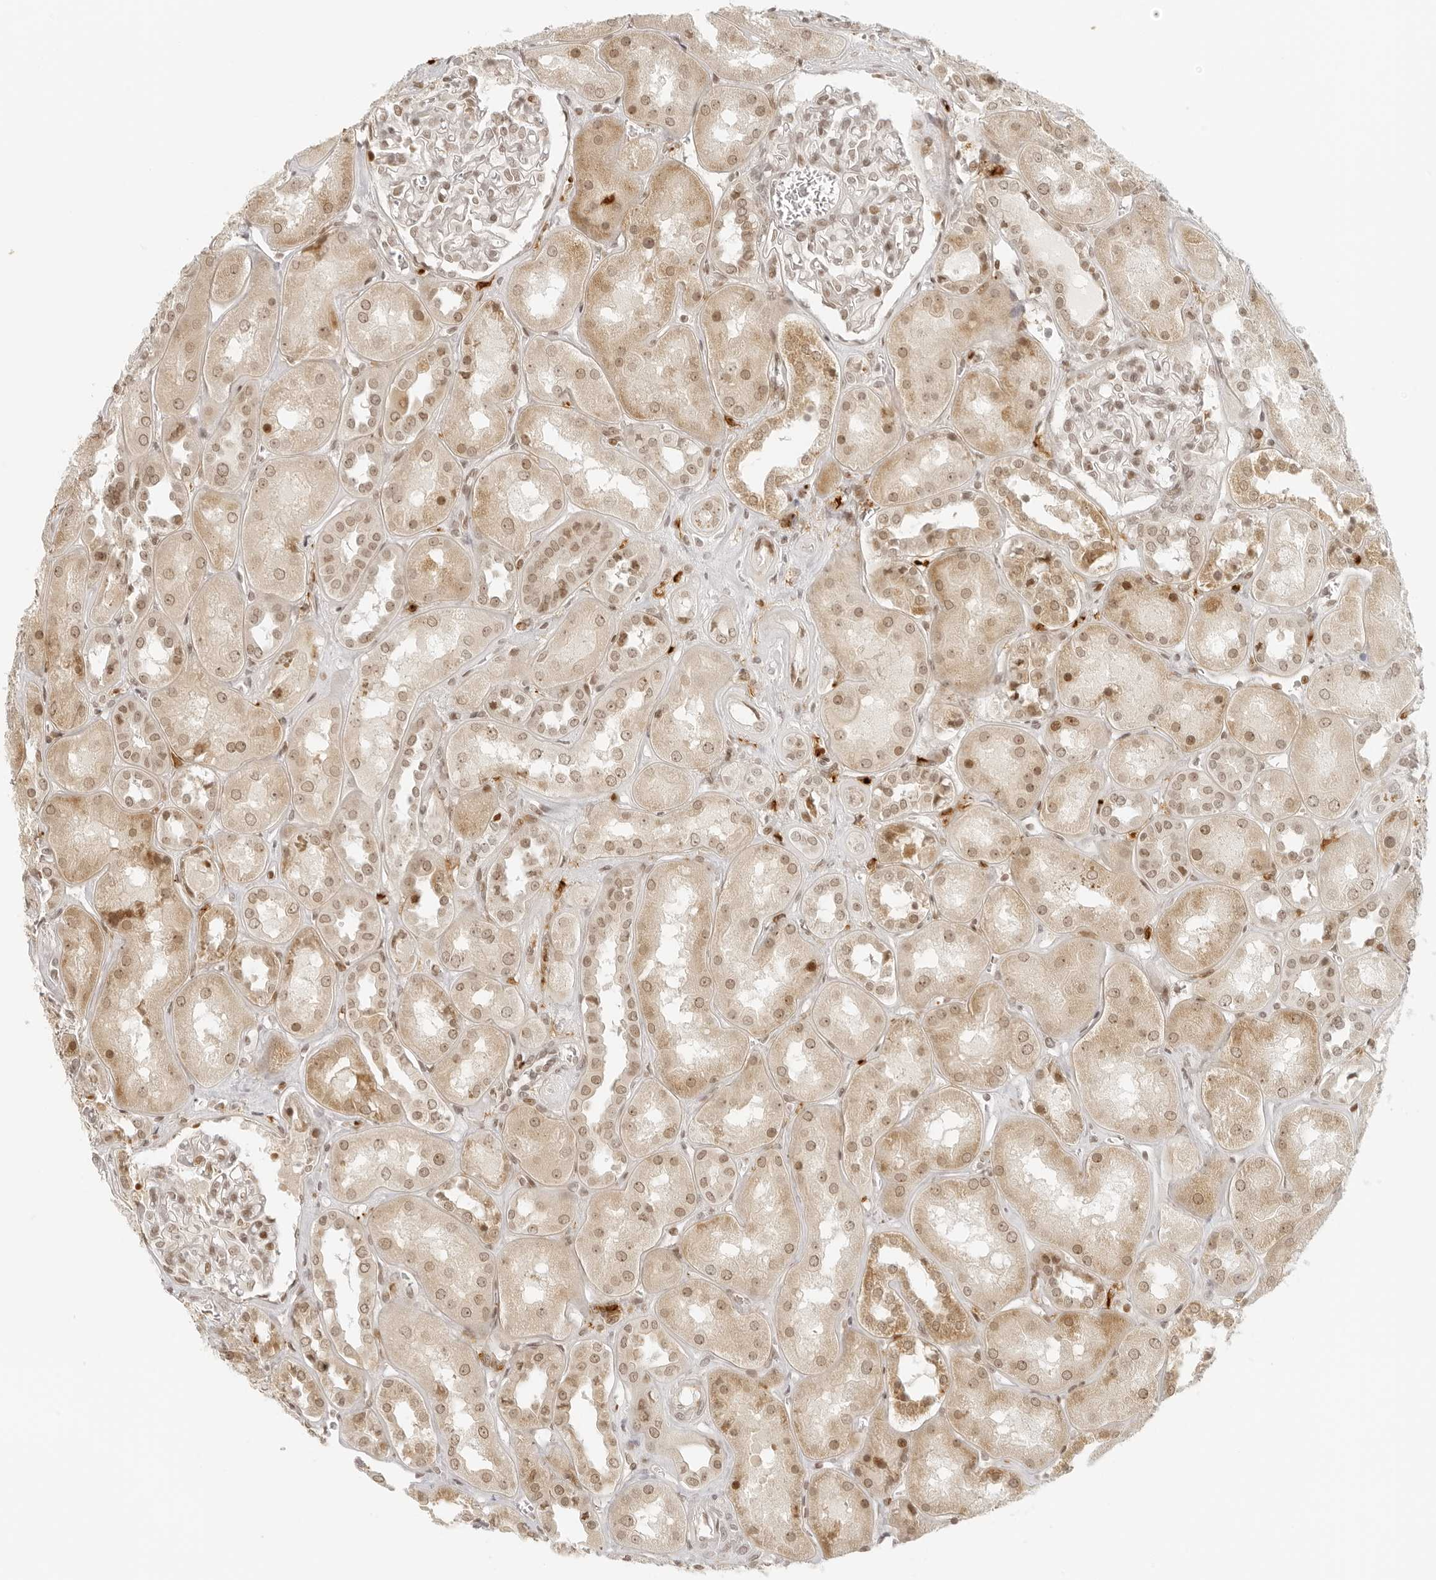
{"staining": {"intensity": "moderate", "quantity": "25%-75%", "location": "nuclear"}, "tissue": "kidney", "cell_type": "Cells in glomeruli", "image_type": "normal", "snomed": [{"axis": "morphology", "description": "Normal tissue, NOS"}, {"axis": "topography", "description": "Kidney"}], "caption": "Immunohistochemistry (IHC) of normal human kidney demonstrates medium levels of moderate nuclear positivity in about 25%-75% of cells in glomeruli. The staining is performed using DAB brown chromogen to label protein expression. The nuclei are counter-stained blue using hematoxylin.", "gene": "ZNF407", "patient": {"sex": "male", "age": 70}}